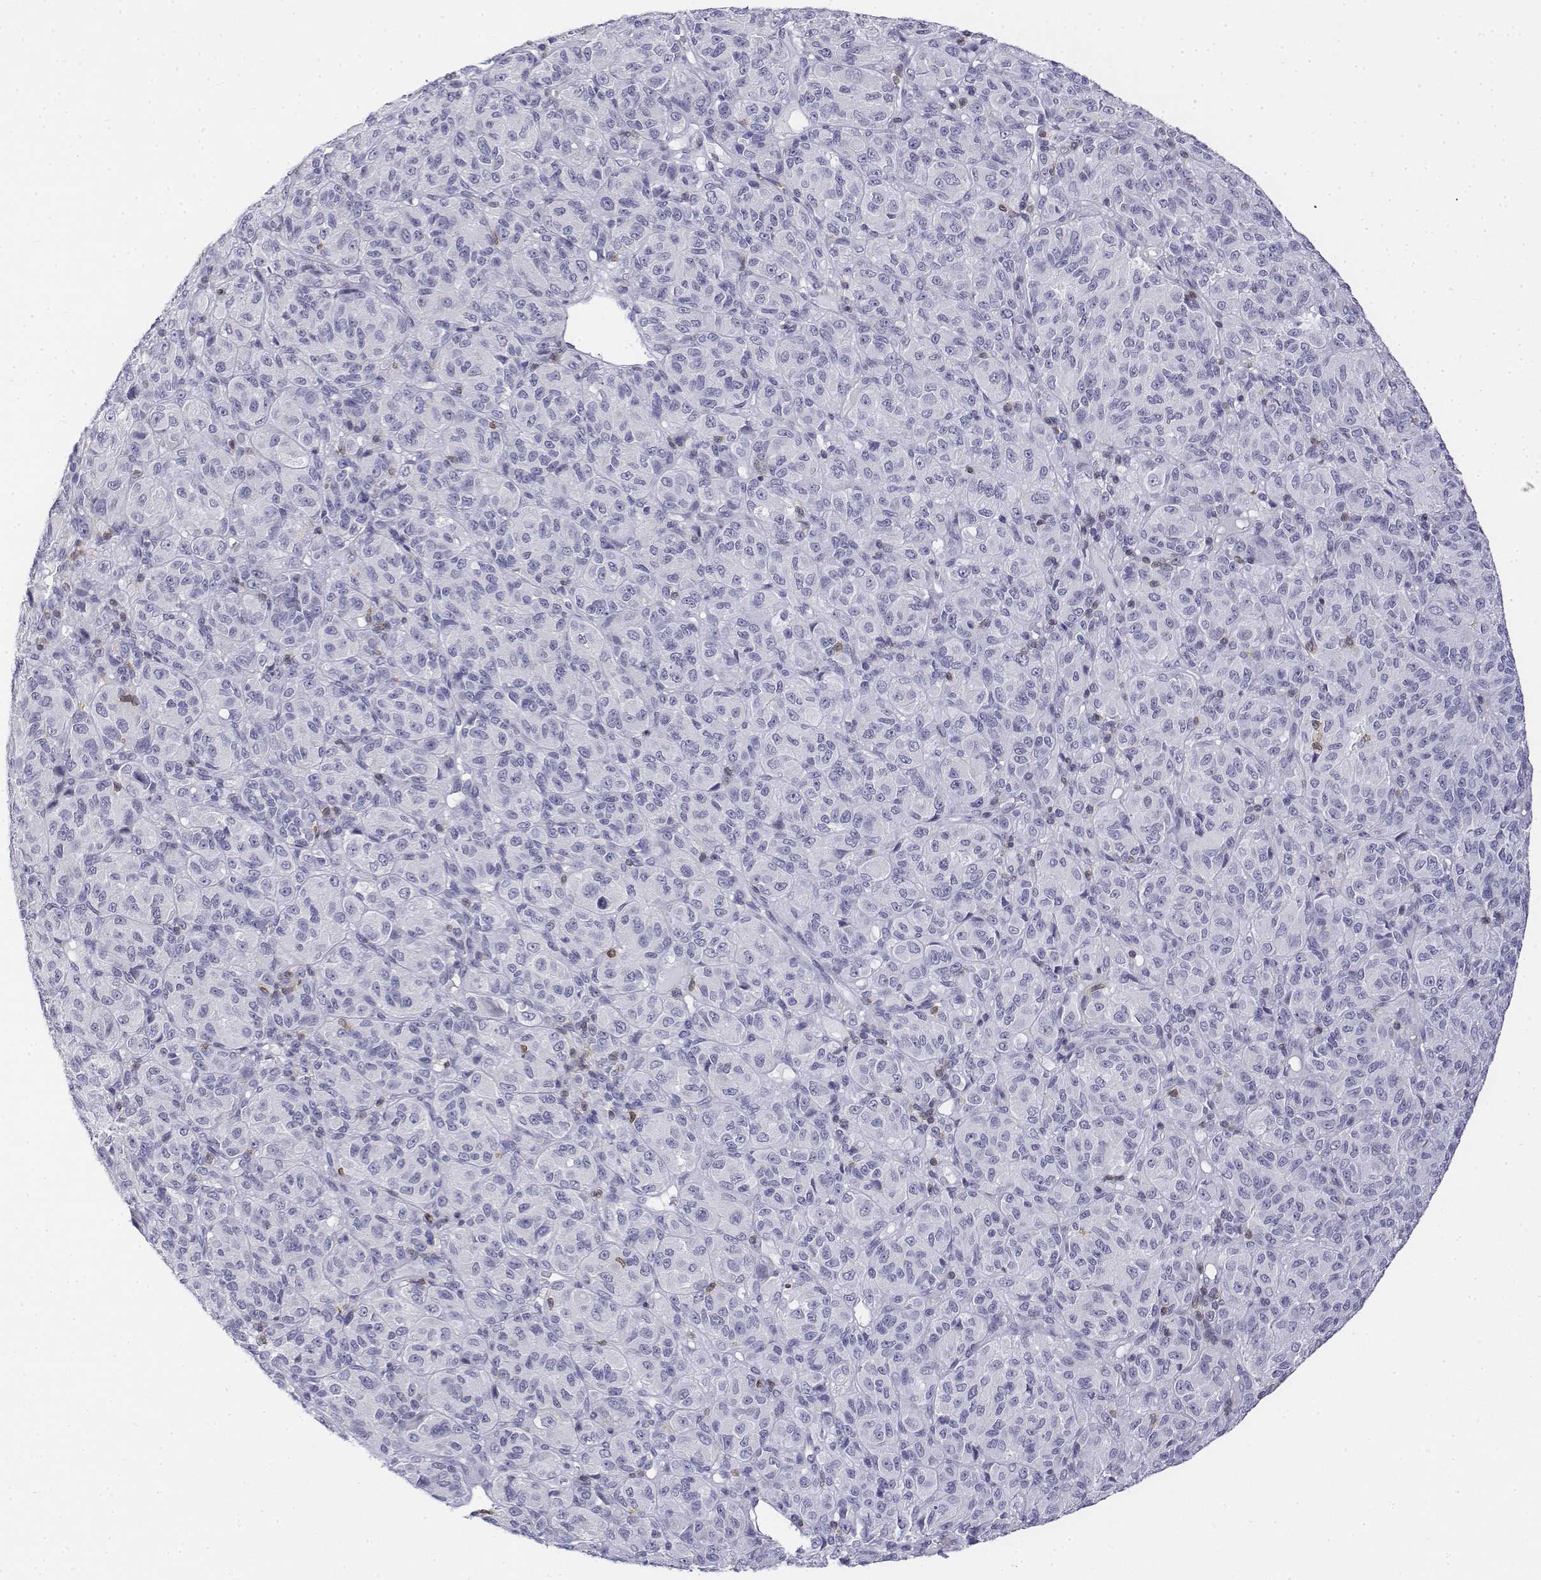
{"staining": {"intensity": "negative", "quantity": "none", "location": "none"}, "tissue": "melanoma", "cell_type": "Tumor cells", "image_type": "cancer", "snomed": [{"axis": "morphology", "description": "Malignant melanoma, Metastatic site"}, {"axis": "topography", "description": "Brain"}], "caption": "Immunohistochemistry (IHC) image of melanoma stained for a protein (brown), which reveals no positivity in tumor cells.", "gene": "CD3E", "patient": {"sex": "female", "age": 56}}